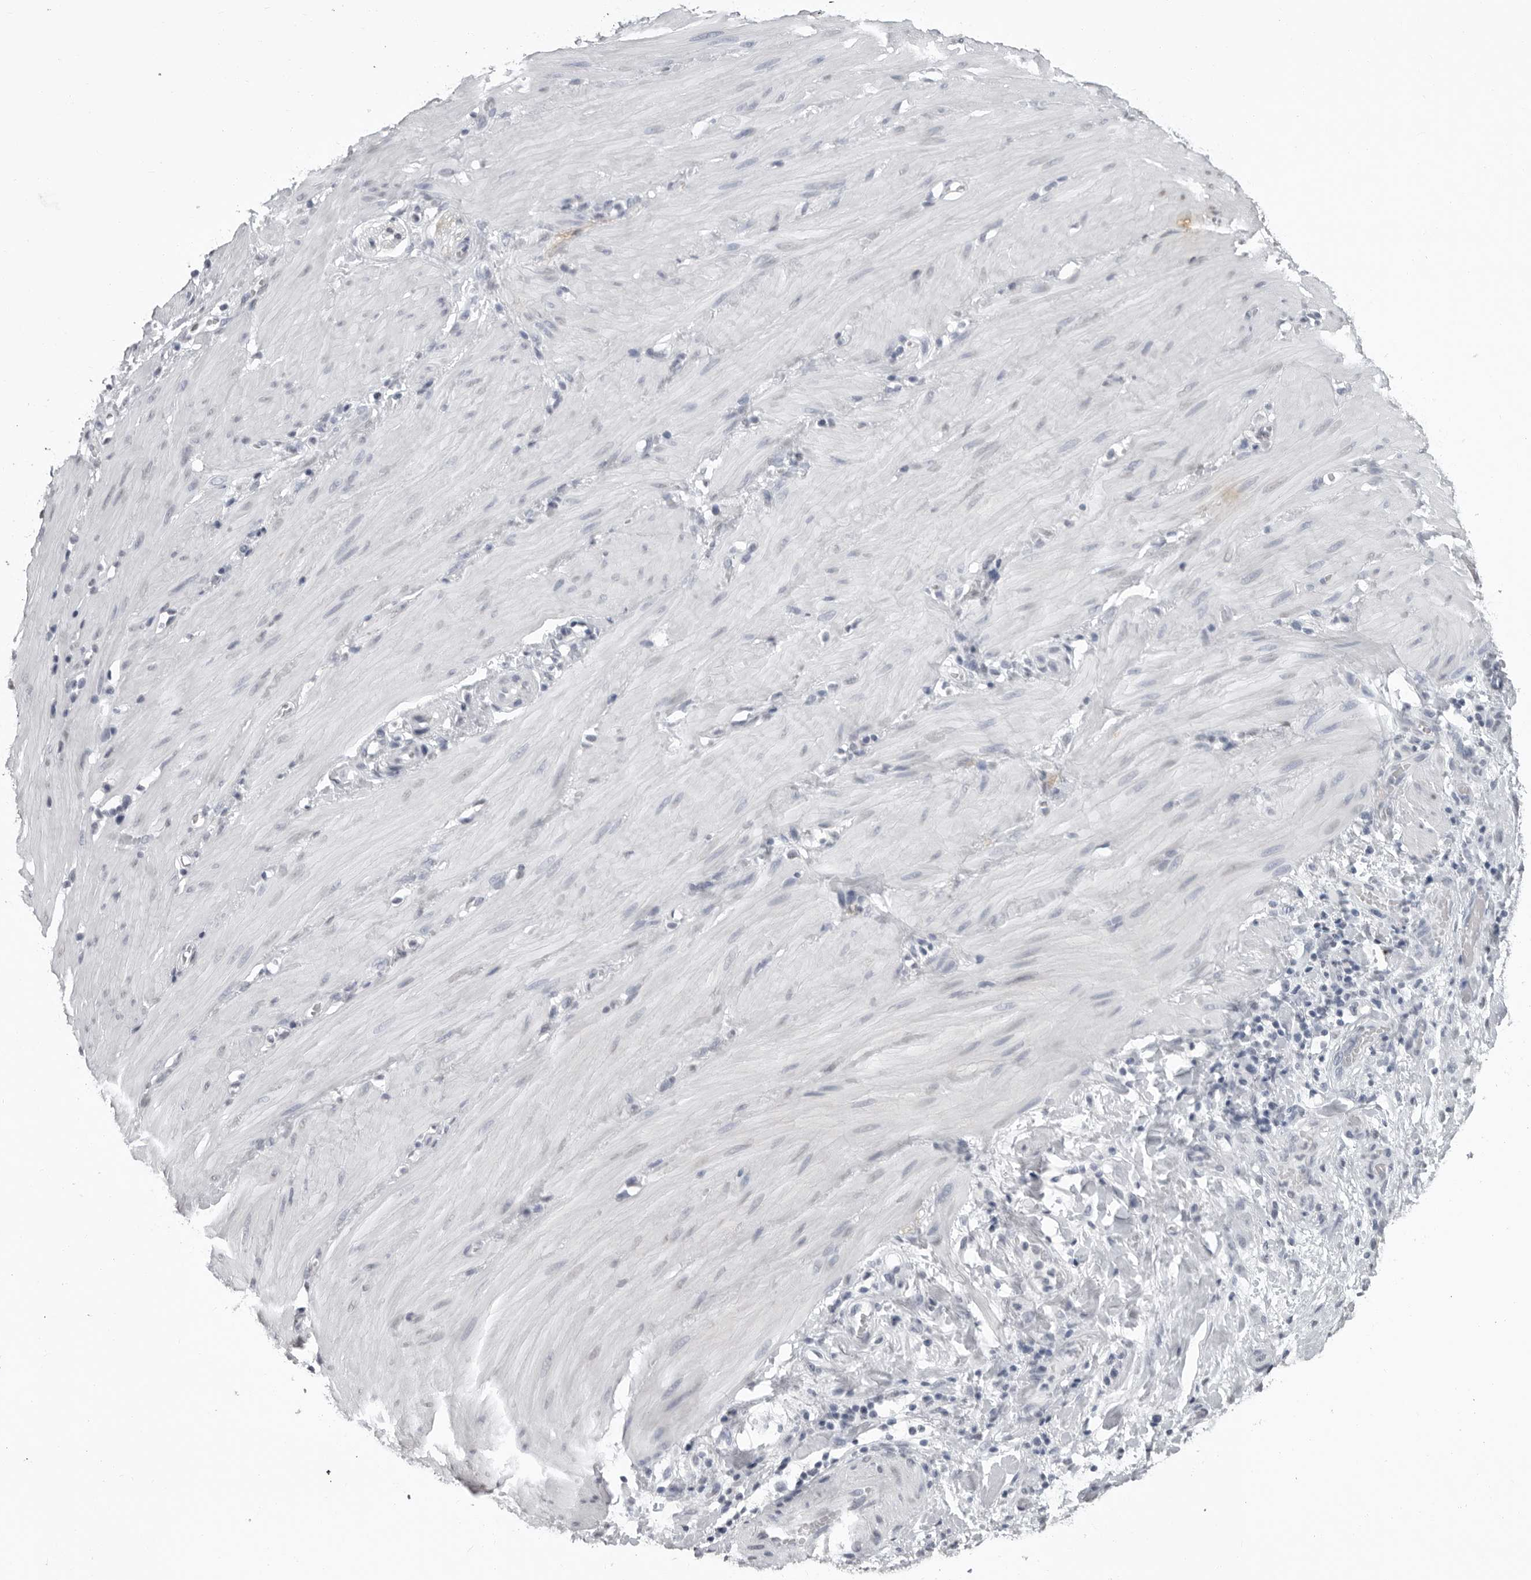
{"staining": {"intensity": "negative", "quantity": "none", "location": "none"}, "tissue": "stomach cancer", "cell_type": "Tumor cells", "image_type": "cancer", "snomed": [{"axis": "morphology", "description": "Adenocarcinoma, NOS"}, {"axis": "topography", "description": "Stomach"}, {"axis": "topography", "description": "Stomach, lower"}], "caption": "Adenocarcinoma (stomach) was stained to show a protein in brown. There is no significant positivity in tumor cells.", "gene": "HEPACAM", "patient": {"sex": "female", "age": 48}}